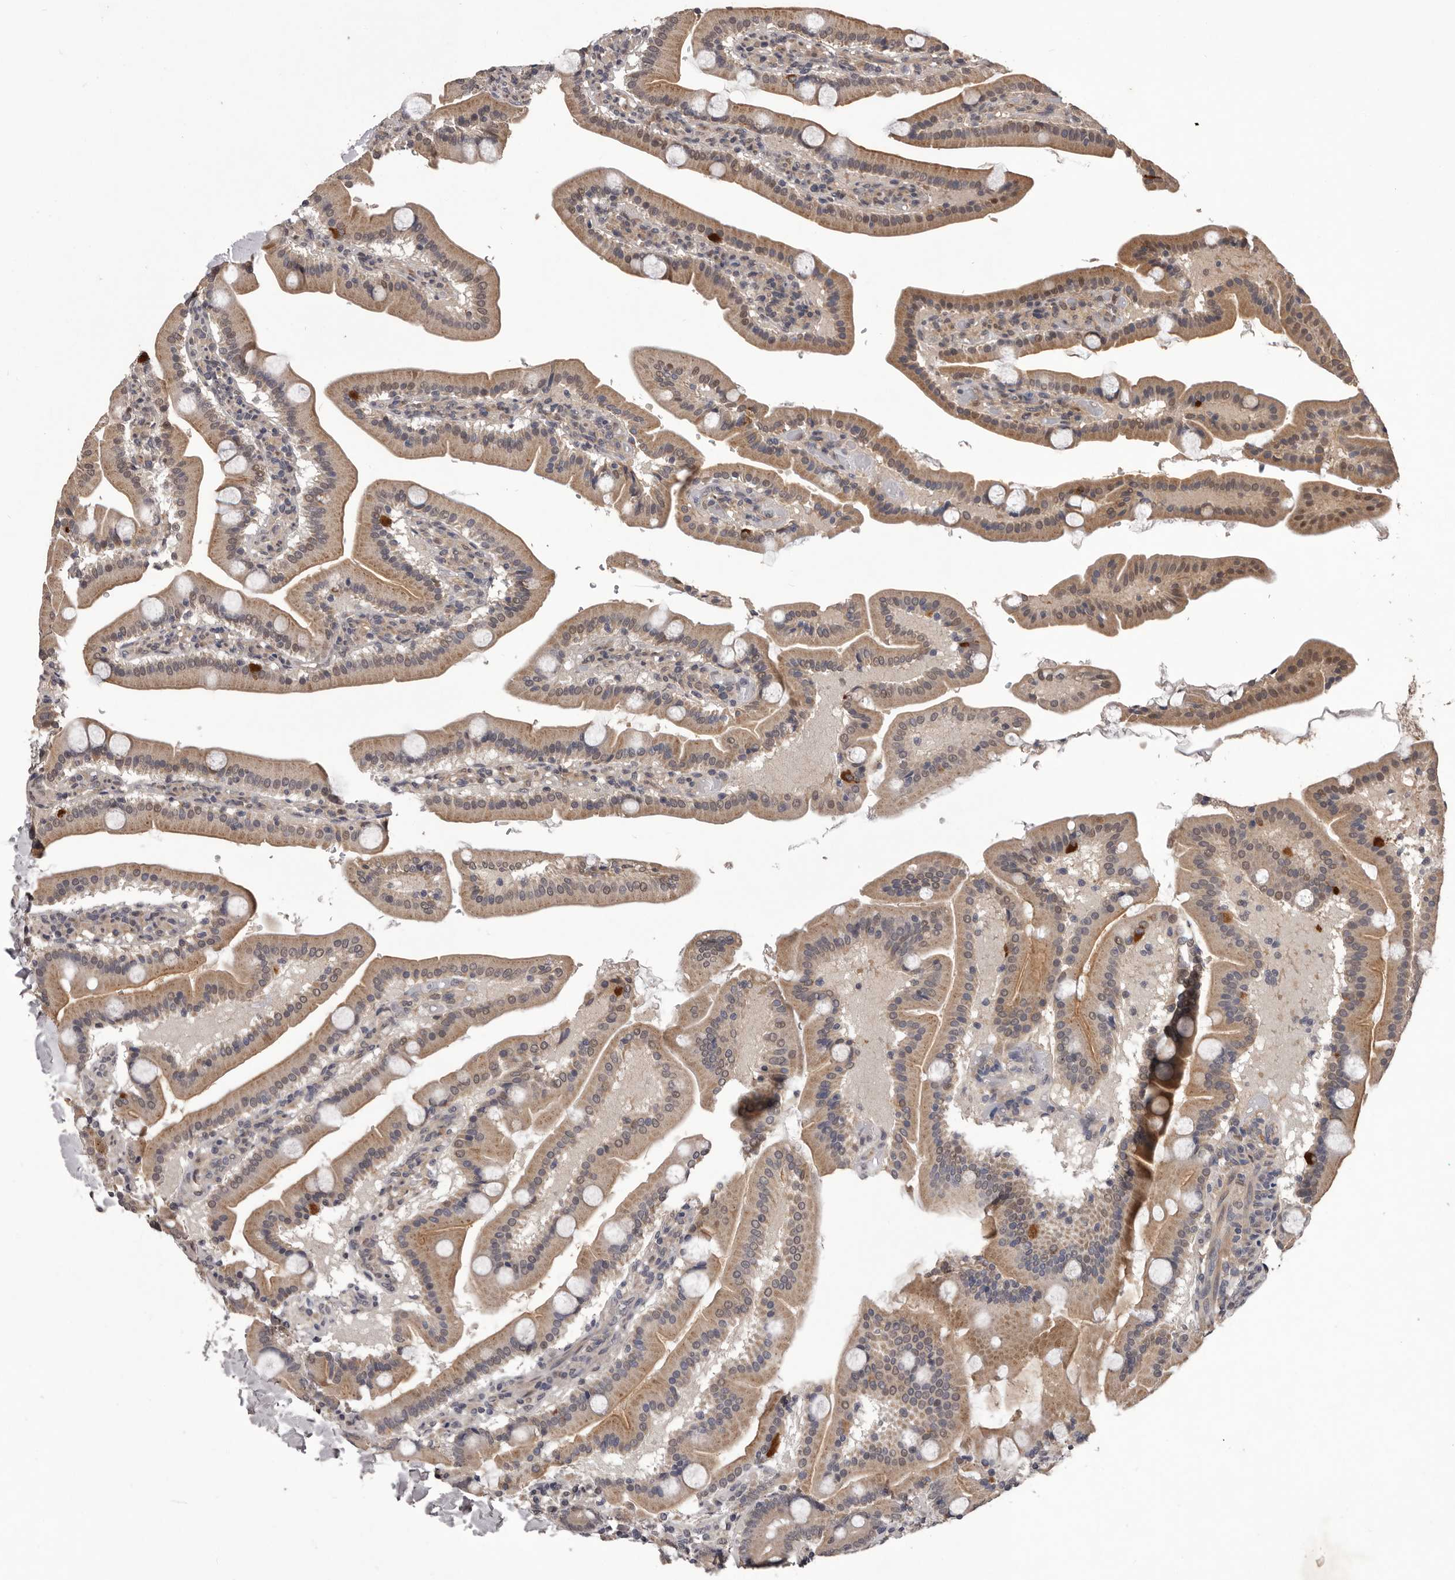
{"staining": {"intensity": "moderate", "quantity": ">75%", "location": "cytoplasmic/membranous"}, "tissue": "duodenum", "cell_type": "Glandular cells", "image_type": "normal", "snomed": [{"axis": "morphology", "description": "Normal tissue, NOS"}, {"axis": "topography", "description": "Duodenum"}], "caption": "The immunohistochemical stain highlights moderate cytoplasmic/membranous expression in glandular cells of unremarkable duodenum.", "gene": "CELF3", "patient": {"sex": "male", "age": 55}}